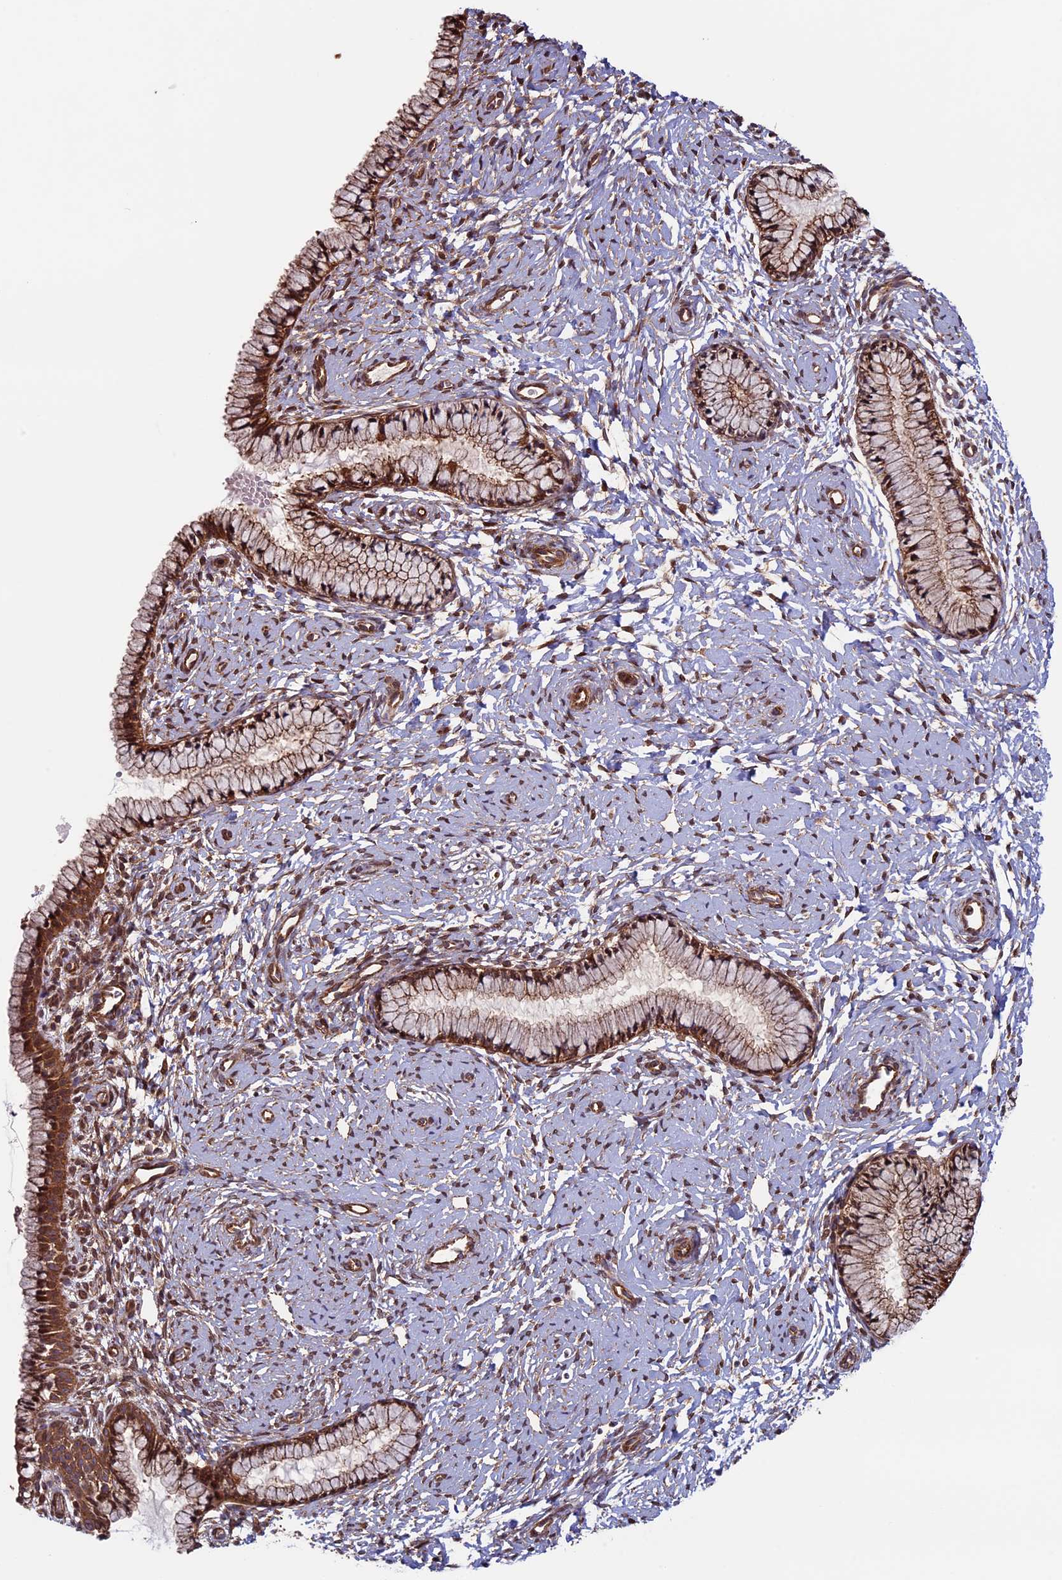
{"staining": {"intensity": "moderate", "quantity": ">75%", "location": "cytoplasmic/membranous"}, "tissue": "cervix", "cell_type": "Glandular cells", "image_type": "normal", "snomed": [{"axis": "morphology", "description": "Normal tissue, NOS"}, {"axis": "topography", "description": "Cervix"}], "caption": "The immunohistochemical stain highlights moderate cytoplasmic/membranous positivity in glandular cells of normal cervix.", "gene": "CCDC8", "patient": {"sex": "female", "age": 33}}